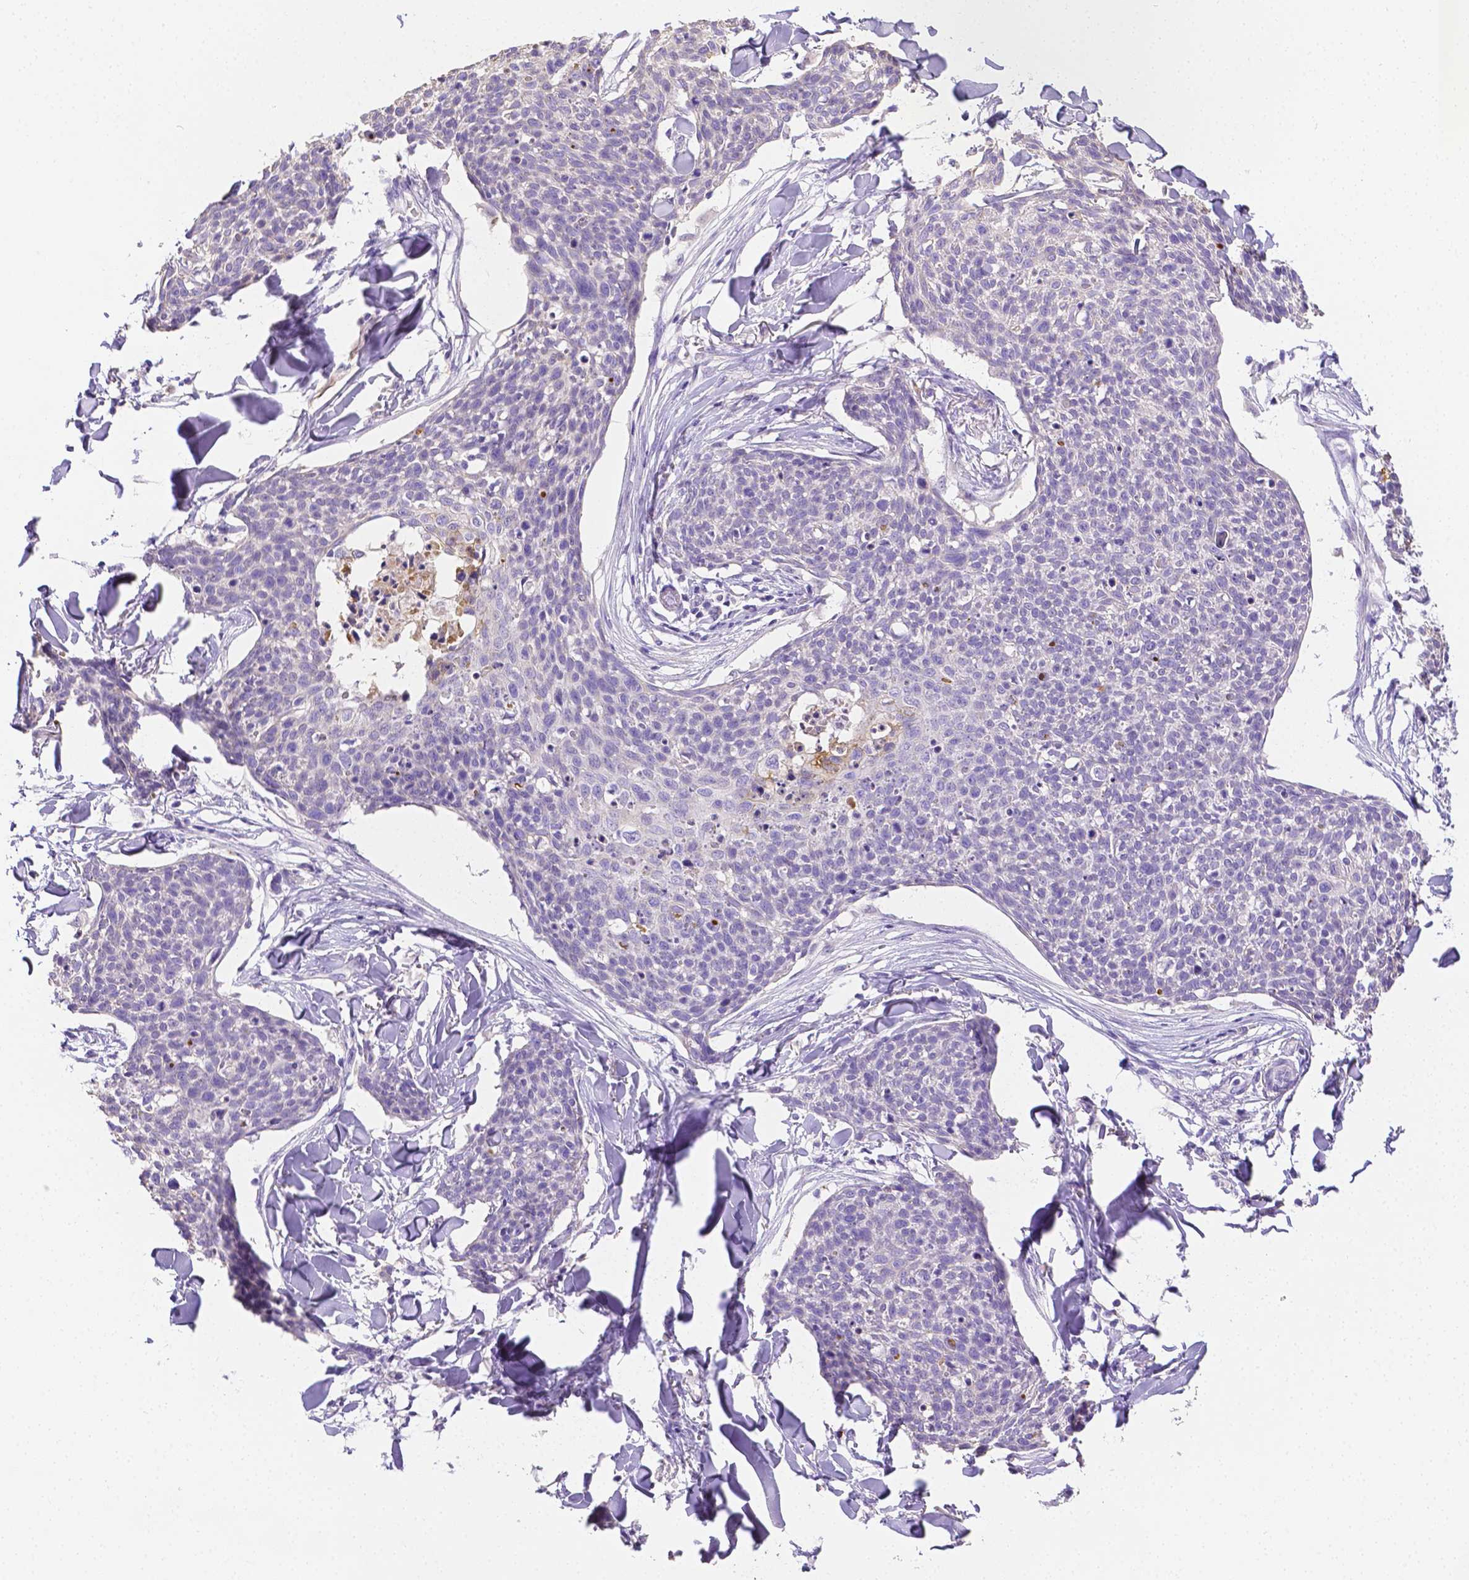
{"staining": {"intensity": "negative", "quantity": "none", "location": "none"}, "tissue": "skin cancer", "cell_type": "Tumor cells", "image_type": "cancer", "snomed": [{"axis": "morphology", "description": "Squamous cell carcinoma, NOS"}, {"axis": "topography", "description": "Skin"}, {"axis": "topography", "description": "Vulva"}], "caption": "Photomicrograph shows no protein staining in tumor cells of skin cancer (squamous cell carcinoma) tissue.", "gene": "NXPH2", "patient": {"sex": "female", "age": 75}}